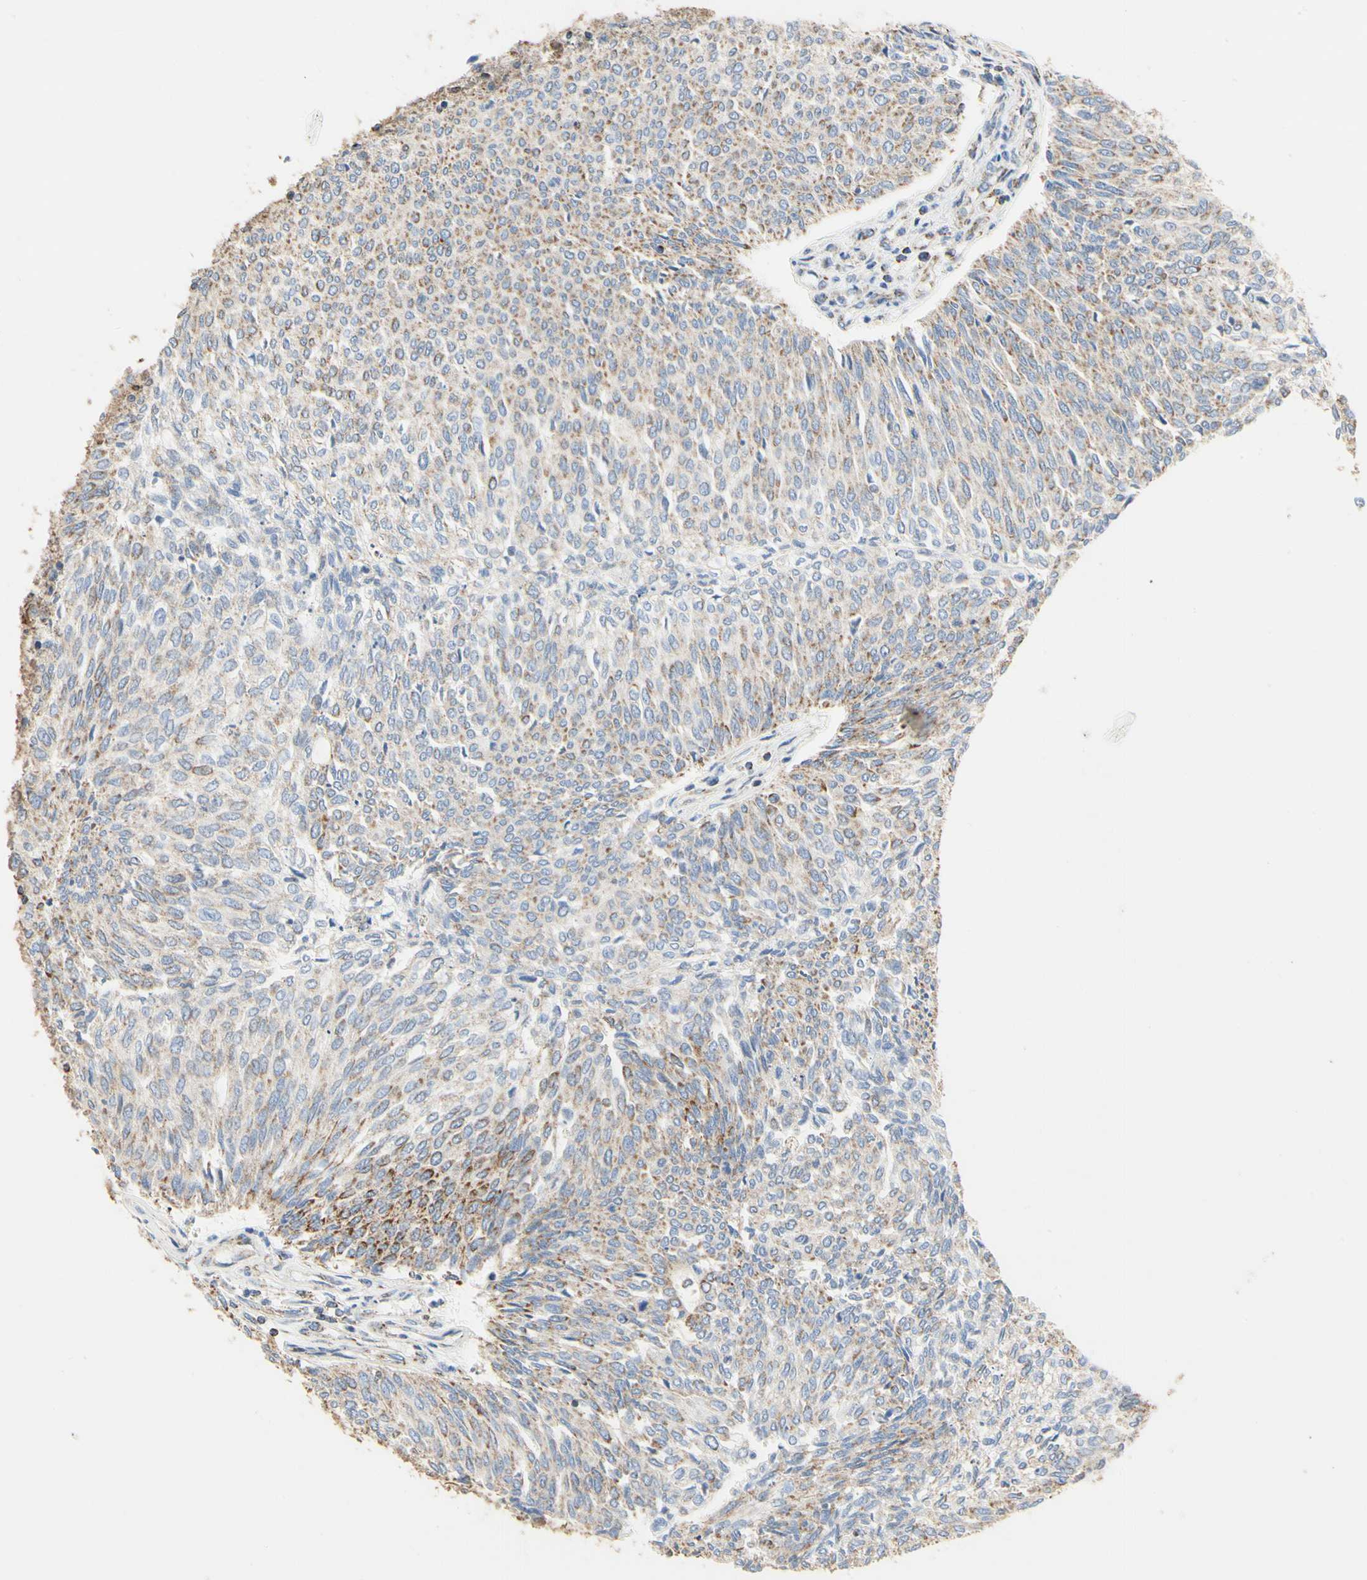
{"staining": {"intensity": "weak", "quantity": "<25%", "location": "cytoplasmic/membranous"}, "tissue": "urothelial cancer", "cell_type": "Tumor cells", "image_type": "cancer", "snomed": [{"axis": "morphology", "description": "Urothelial carcinoma, Low grade"}, {"axis": "topography", "description": "Urinary bladder"}], "caption": "The IHC image has no significant positivity in tumor cells of urothelial cancer tissue. (DAB (3,3'-diaminobenzidine) immunohistochemistry (IHC) with hematoxylin counter stain).", "gene": "TUBA1A", "patient": {"sex": "female", "age": 79}}